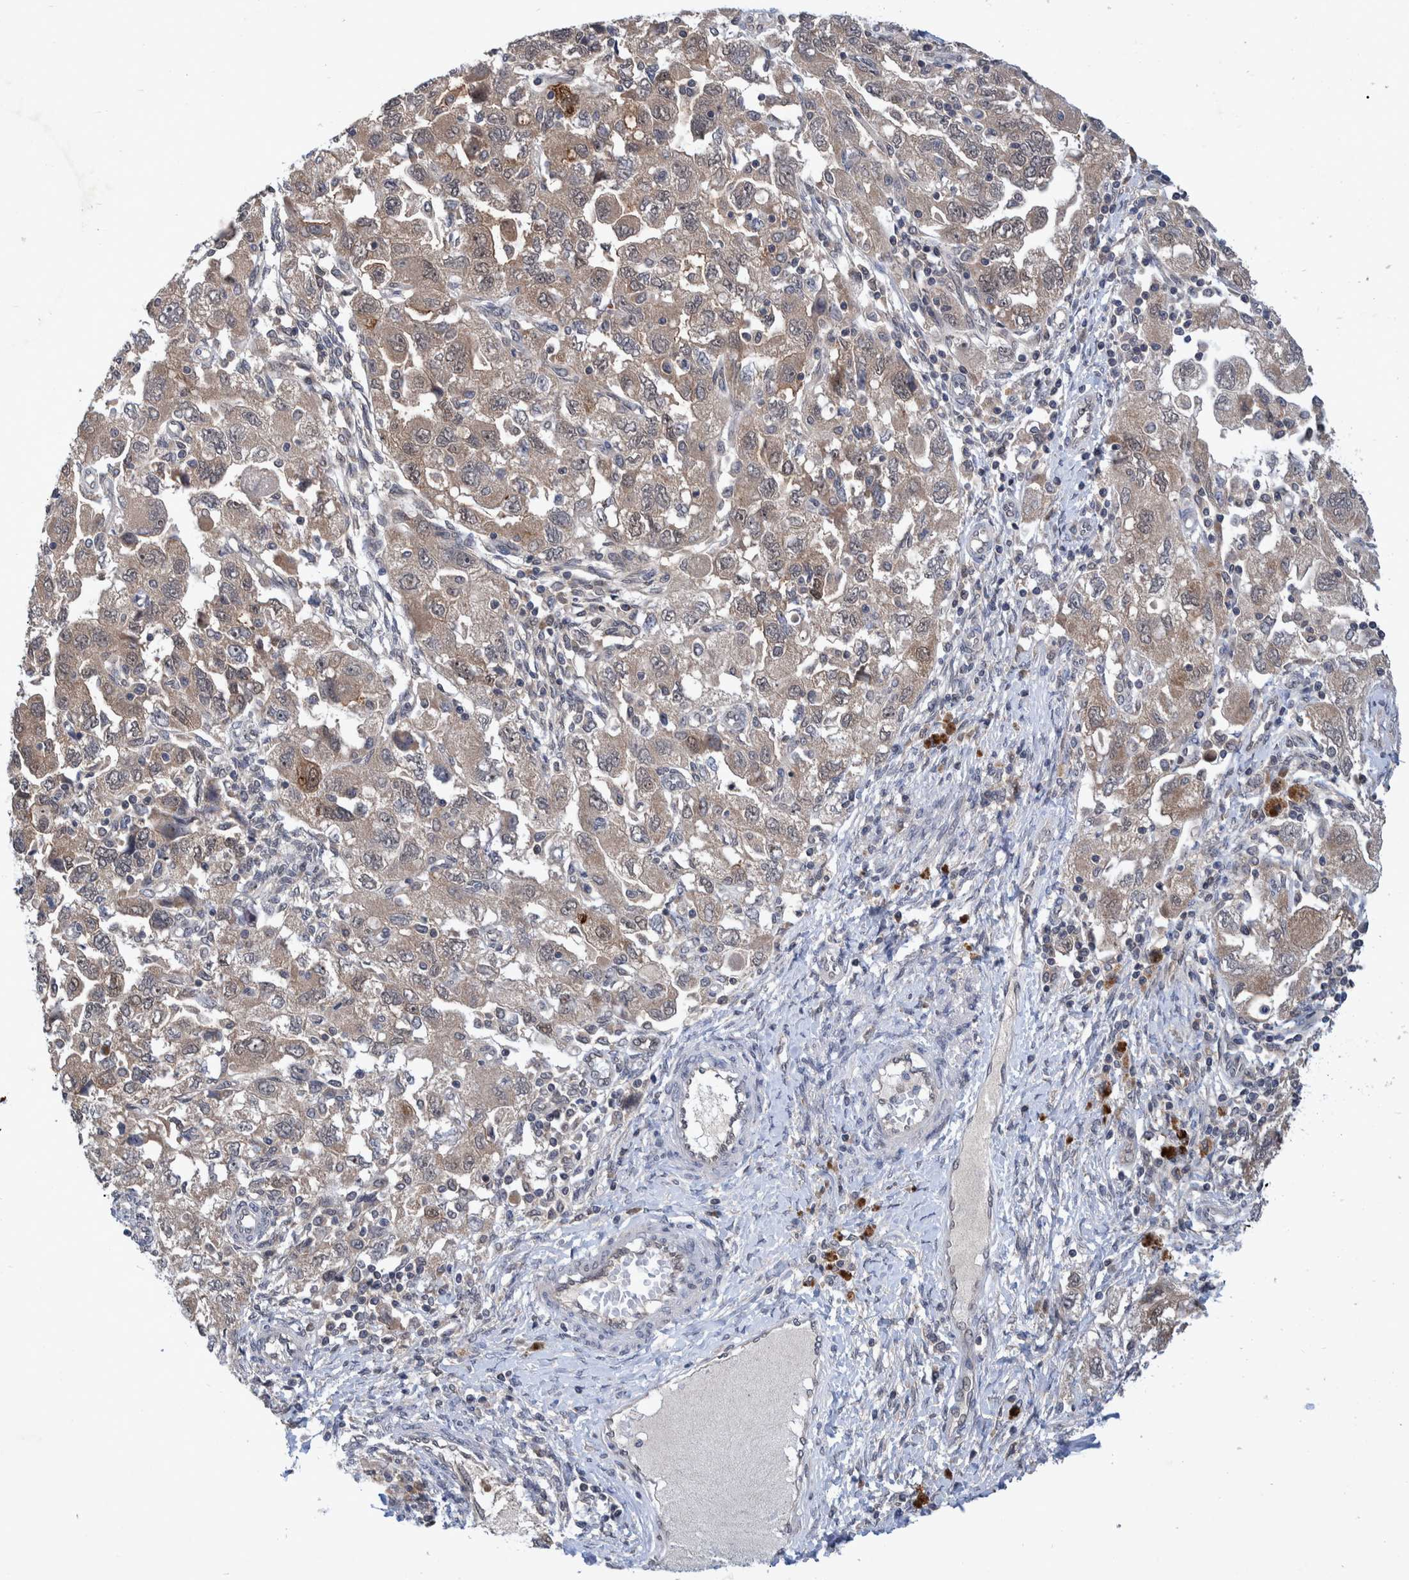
{"staining": {"intensity": "weak", "quantity": "<25%", "location": "cytoplasmic/membranous"}, "tissue": "ovarian cancer", "cell_type": "Tumor cells", "image_type": "cancer", "snomed": [{"axis": "morphology", "description": "Carcinoma, NOS"}, {"axis": "morphology", "description": "Cystadenocarcinoma, serous, NOS"}, {"axis": "topography", "description": "Ovary"}], "caption": "Tumor cells show no significant staining in serous cystadenocarcinoma (ovarian).", "gene": "PLPBP", "patient": {"sex": "female", "age": 69}}